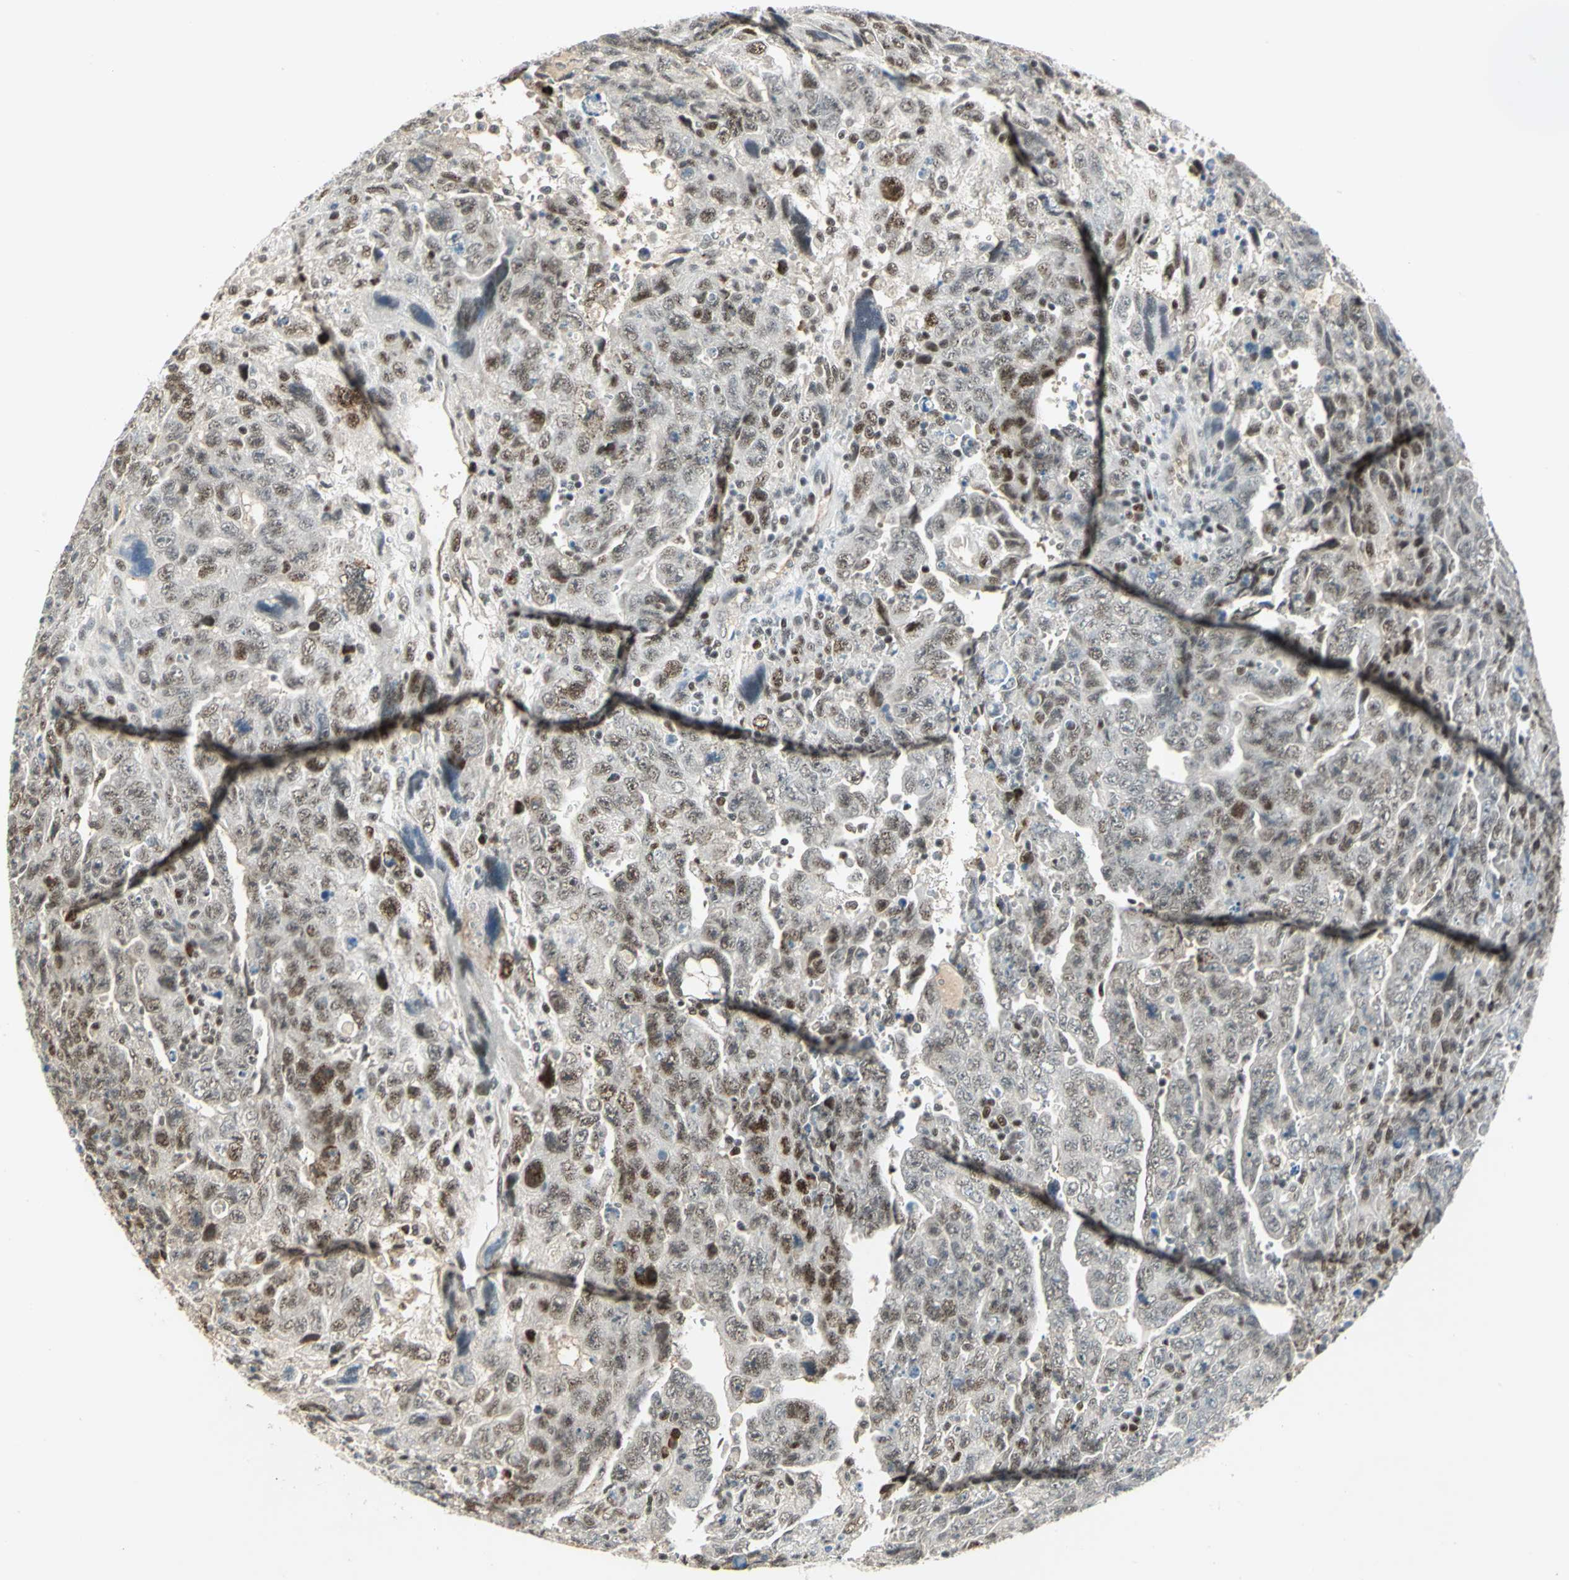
{"staining": {"intensity": "moderate", "quantity": ">75%", "location": "nuclear"}, "tissue": "testis cancer", "cell_type": "Tumor cells", "image_type": "cancer", "snomed": [{"axis": "morphology", "description": "Carcinoma, Embryonal, NOS"}, {"axis": "topography", "description": "Testis"}], "caption": "Embryonal carcinoma (testis) tissue shows moderate nuclear expression in about >75% of tumor cells", "gene": "CCNT1", "patient": {"sex": "male", "age": 28}}